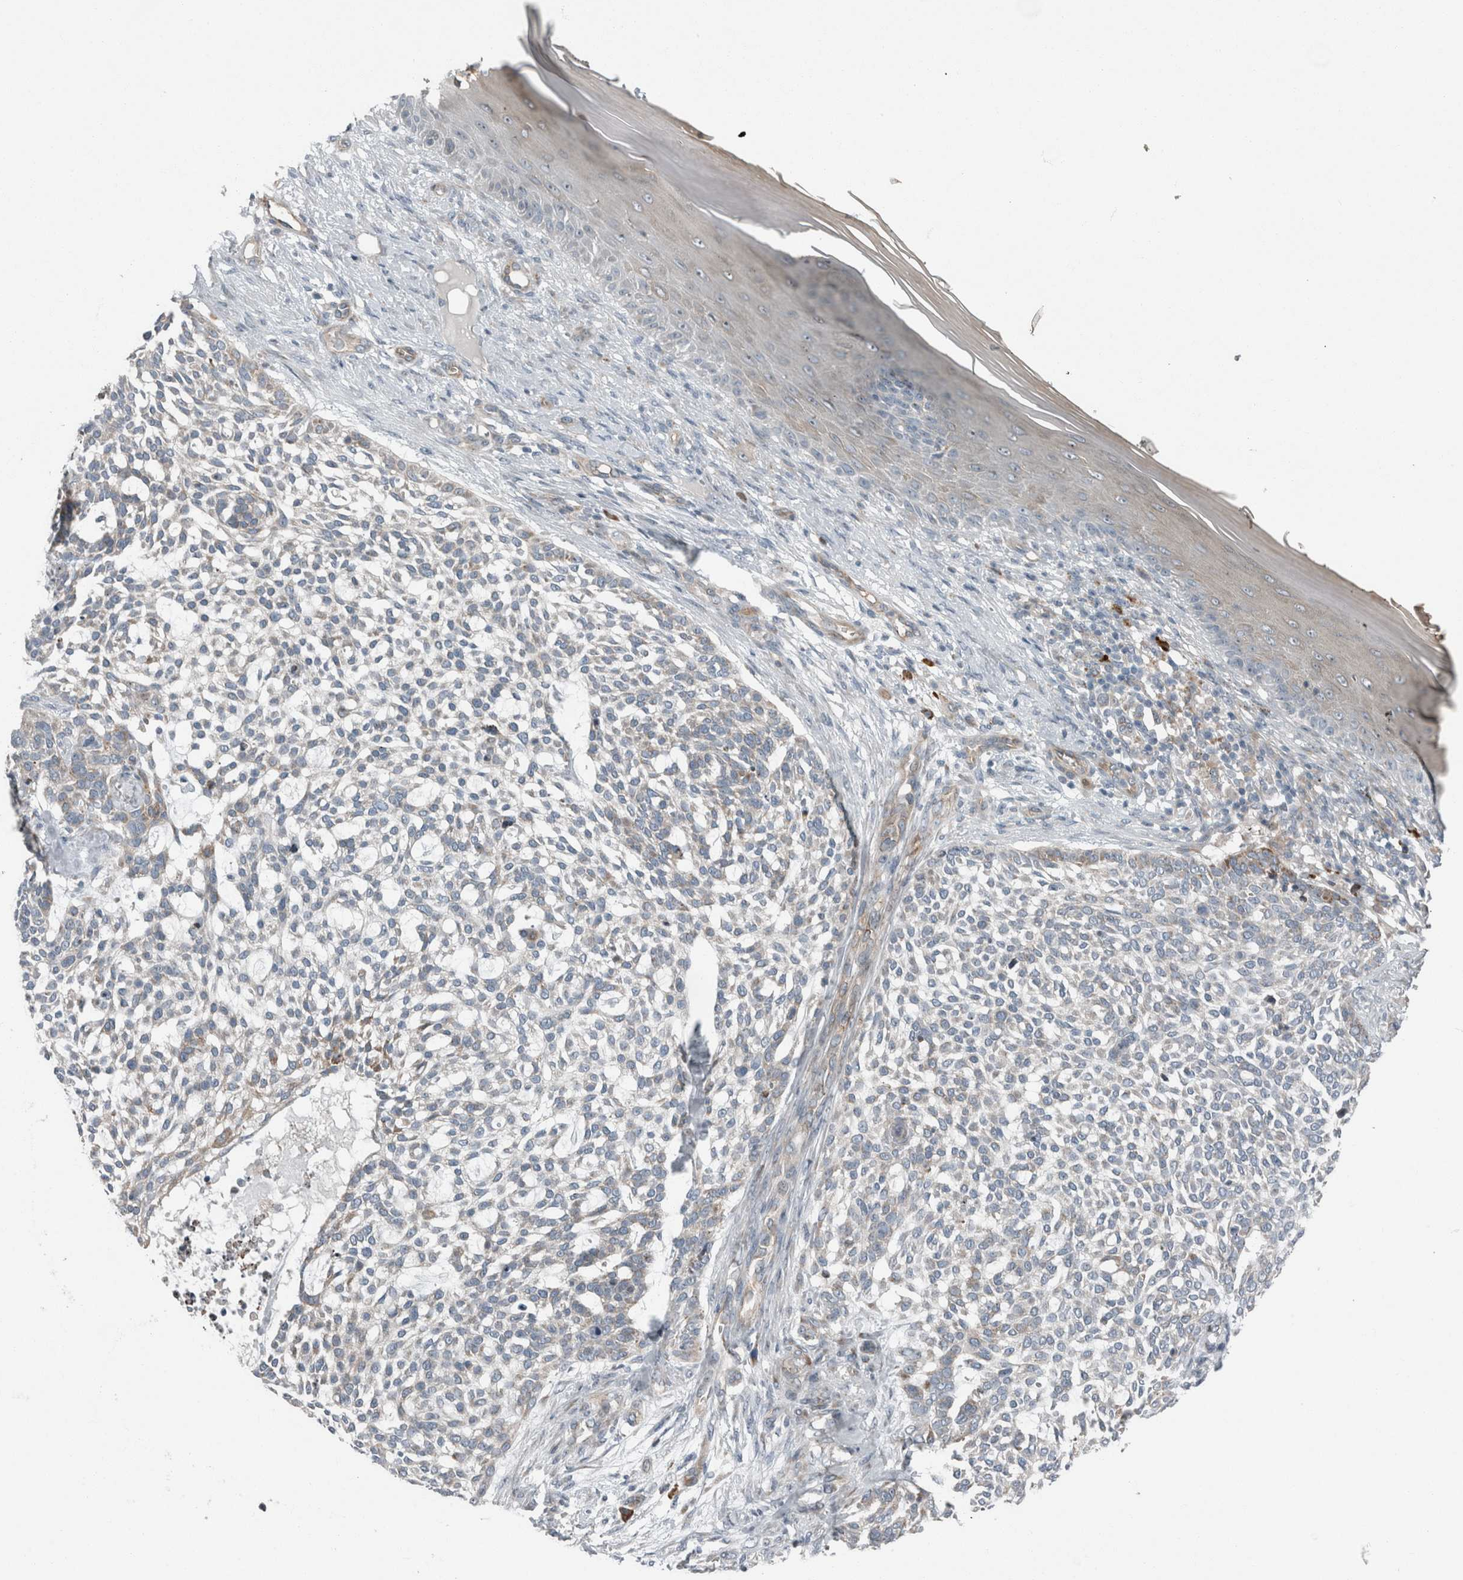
{"staining": {"intensity": "negative", "quantity": "none", "location": "none"}, "tissue": "skin cancer", "cell_type": "Tumor cells", "image_type": "cancer", "snomed": [{"axis": "morphology", "description": "Basal cell carcinoma"}, {"axis": "topography", "description": "Skin"}], "caption": "Immunohistochemistry image of neoplastic tissue: human skin cancer (basal cell carcinoma) stained with DAB reveals no significant protein positivity in tumor cells.", "gene": "USP25", "patient": {"sex": "female", "age": 64}}